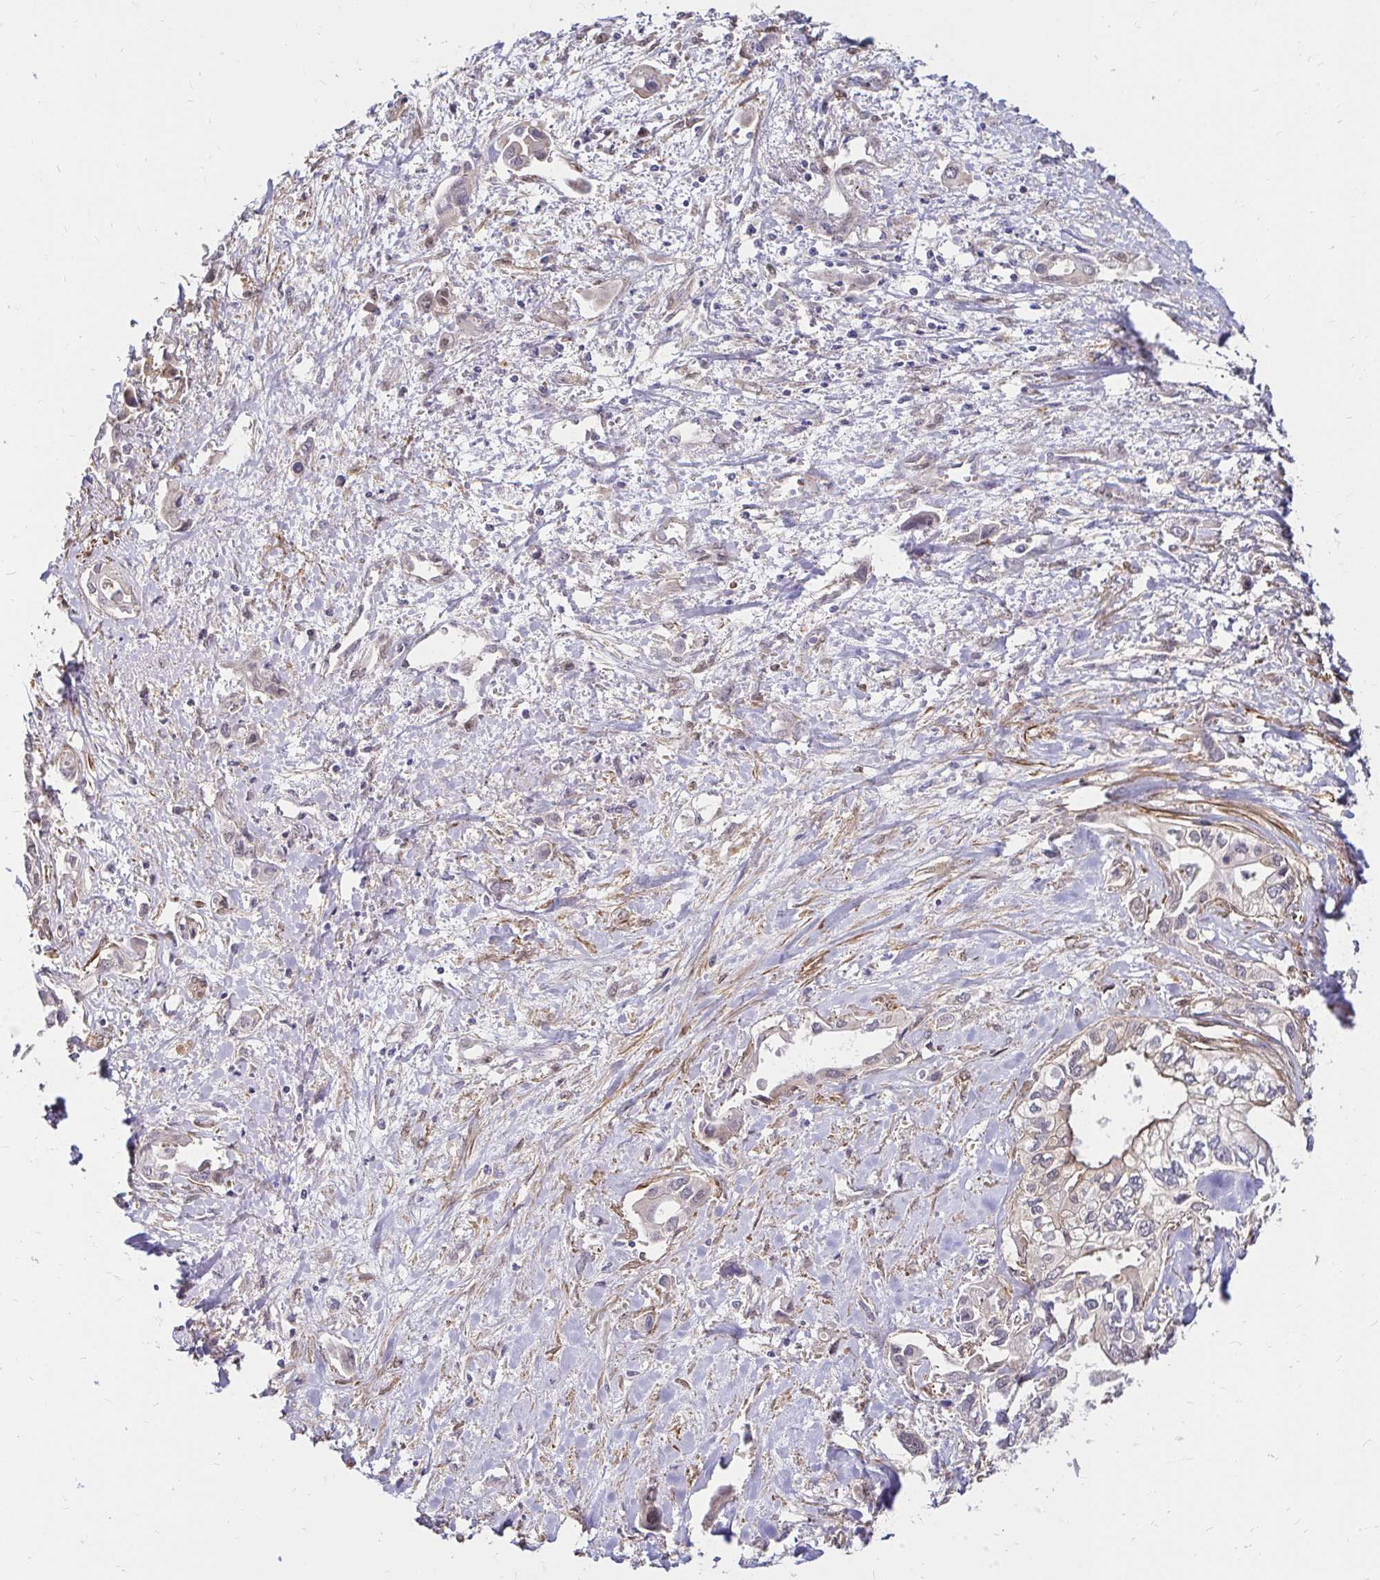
{"staining": {"intensity": "weak", "quantity": "<25%", "location": "cytoplasmic/membranous"}, "tissue": "liver cancer", "cell_type": "Tumor cells", "image_type": "cancer", "snomed": [{"axis": "morphology", "description": "Cholangiocarcinoma"}, {"axis": "topography", "description": "Liver"}], "caption": "The image reveals no staining of tumor cells in liver cancer (cholangiocarcinoma).", "gene": "YAP1", "patient": {"sex": "female", "age": 64}}